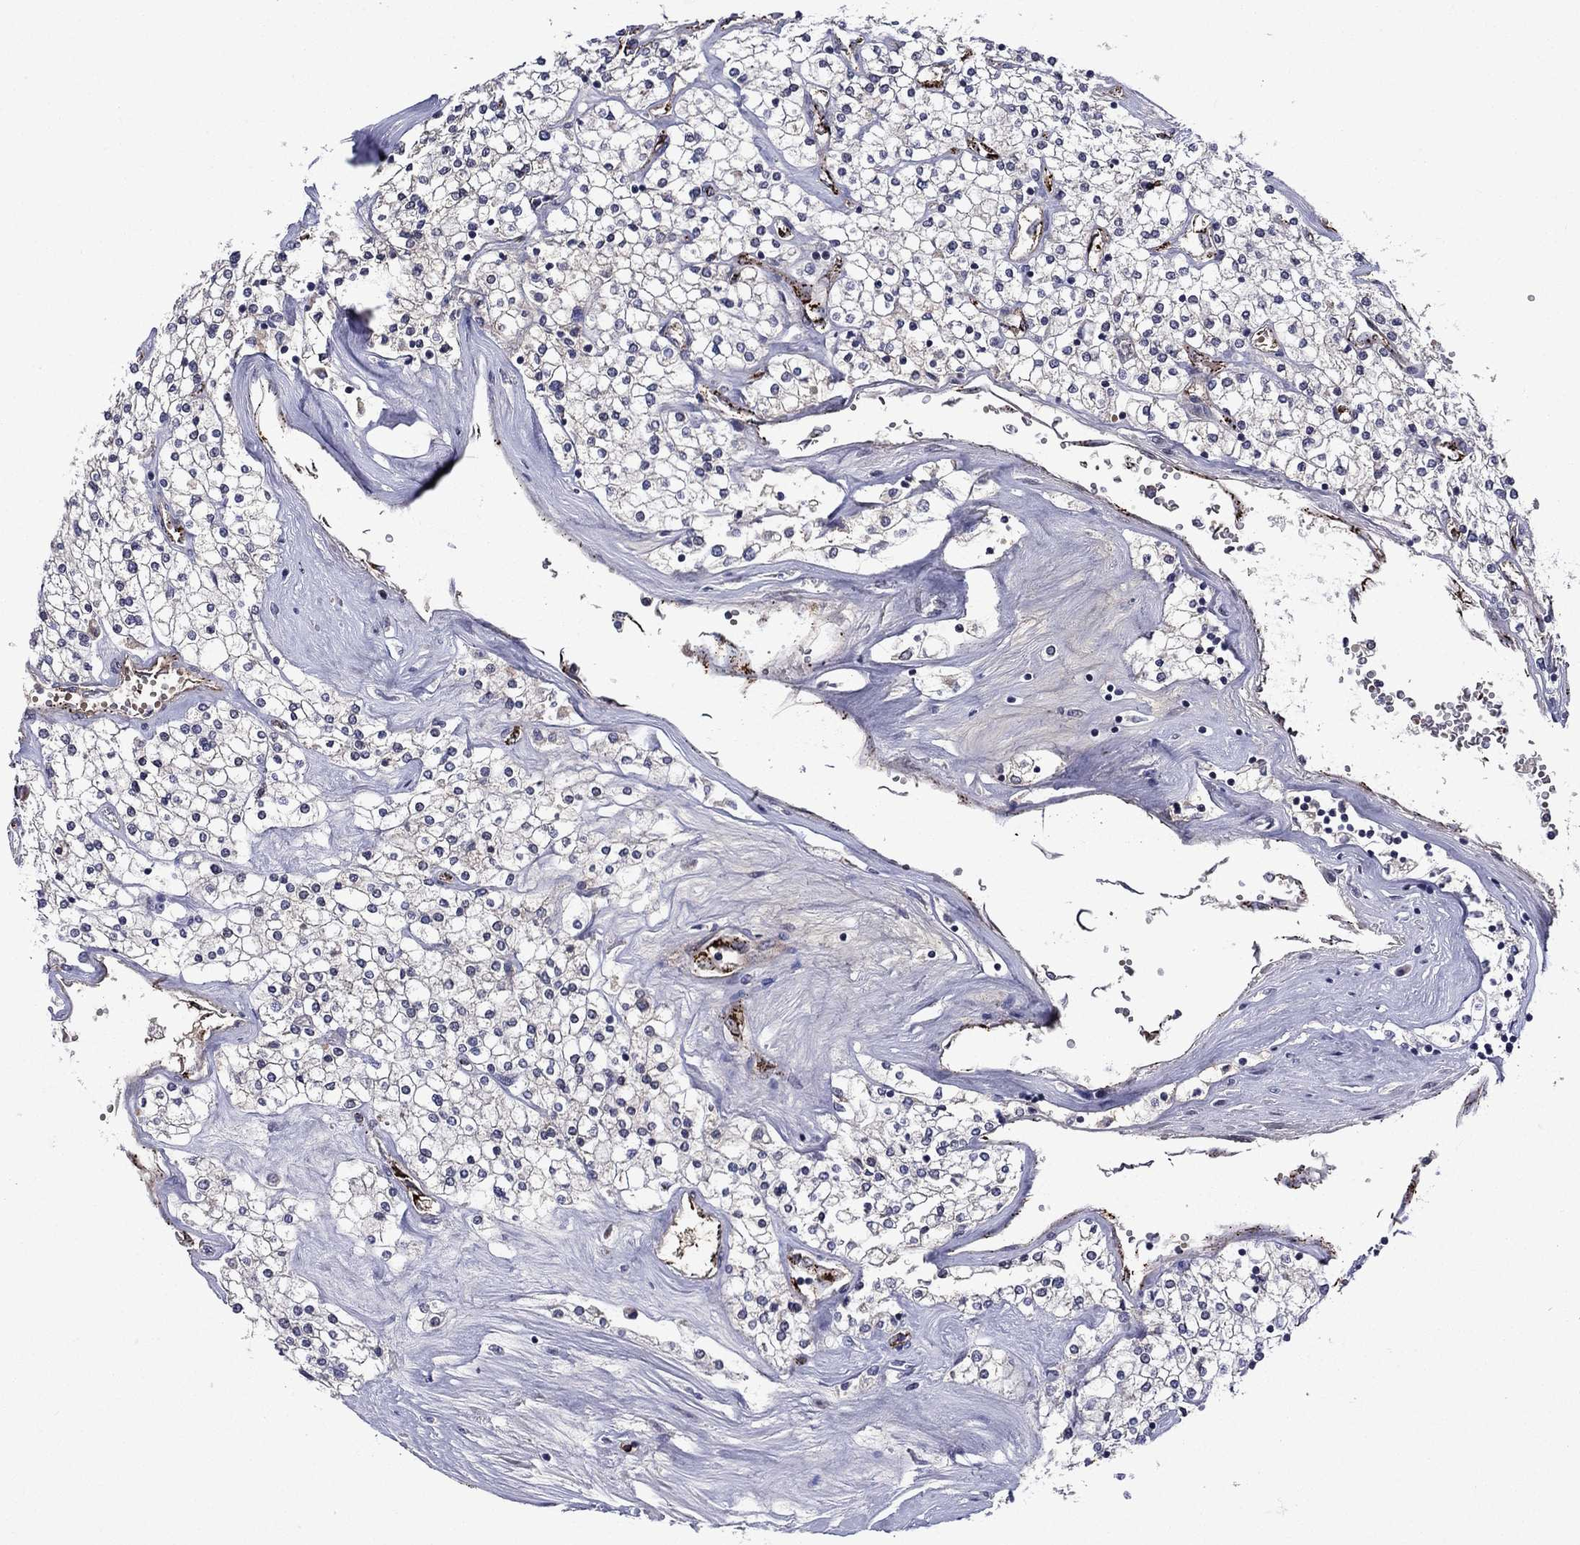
{"staining": {"intensity": "negative", "quantity": "none", "location": "none"}, "tissue": "renal cancer", "cell_type": "Tumor cells", "image_type": "cancer", "snomed": [{"axis": "morphology", "description": "Adenocarcinoma, NOS"}, {"axis": "topography", "description": "Kidney"}], "caption": "DAB immunohistochemical staining of human renal cancer reveals no significant positivity in tumor cells. (DAB (3,3'-diaminobenzidine) IHC with hematoxylin counter stain).", "gene": "SLITRK1", "patient": {"sex": "male", "age": 80}}